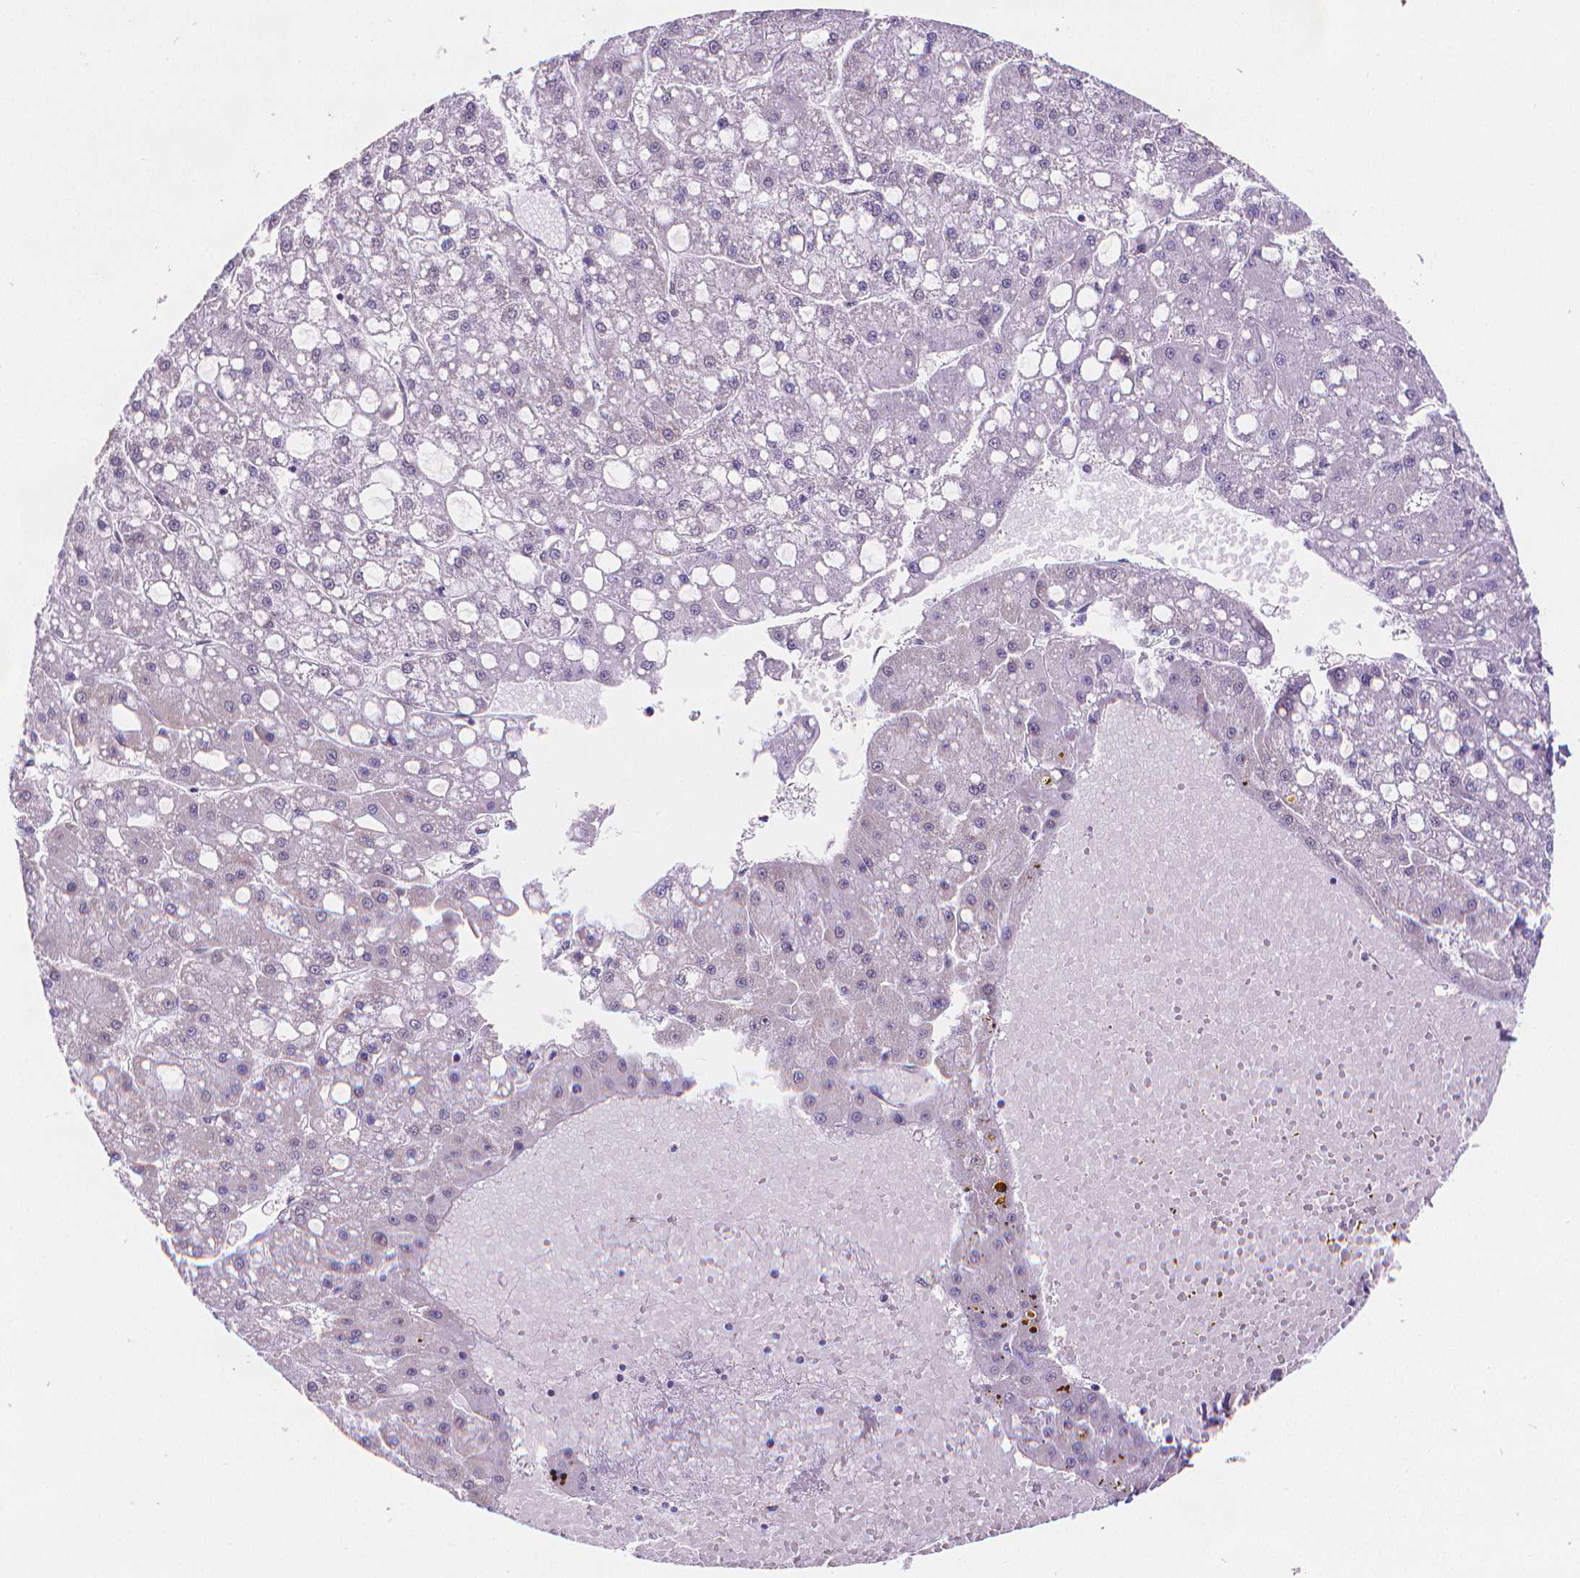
{"staining": {"intensity": "negative", "quantity": "none", "location": "none"}, "tissue": "liver cancer", "cell_type": "Tumor cells", "image_type": "cancer", "snomed": [{"axis": "morphology", "description": "Carcinoma, Hepatocellular, NOS"}, {"axis": "topography", "description": "Liver"}], "caption": "Histopathology image shows no significant protein positivity in tumor cells of liver cancer. (DAB immunohistochemistry (IHC) with hematoxylin counter stain).", "gene": "MEF2C", "patient": {"sex": "male", "age": 67}}